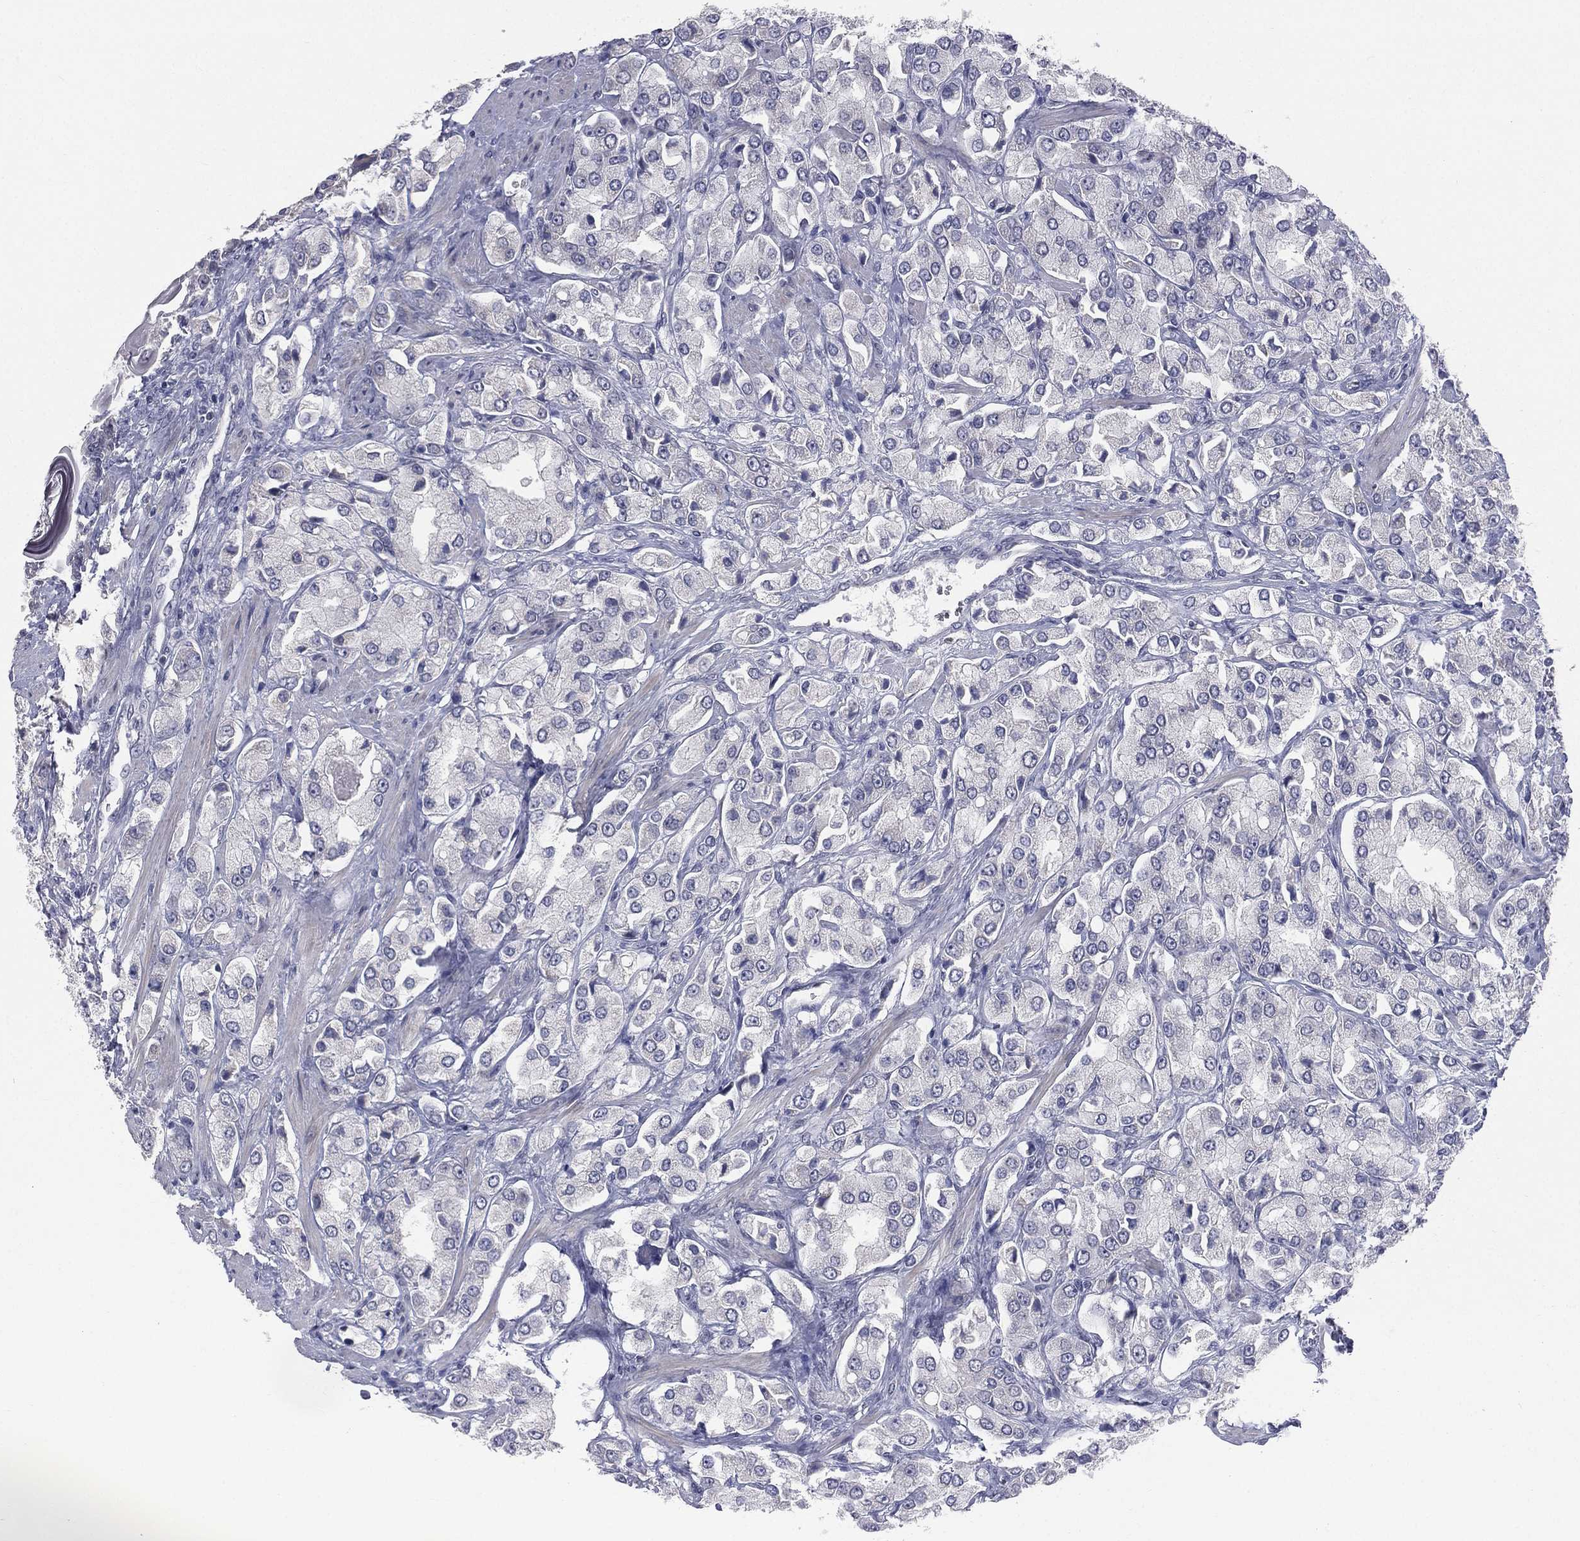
{"staining": {"intensity": "negative", "quantity": "none", "location": "none"}, "tissue": "prostate cancer", "cell_type": "Tumor cells", "image_type": "cancer", "snomed": [{"axis": "morphology", "description": "Adenocarcinoma, NOS"}, {"axis": "topography", "description": "Prostate and seminal vesicle, NOS"}, {"axis": "topography", "description": "Prostate"}], "caption": "DAB (3,3'-diaminobenzidine) immunohistochemical staining of adenocarcinoma (prostate) demonstrates no significant staining in tumor cells.", "gene": "DMKN", "patient": {"sex": "male", "age": 64}}